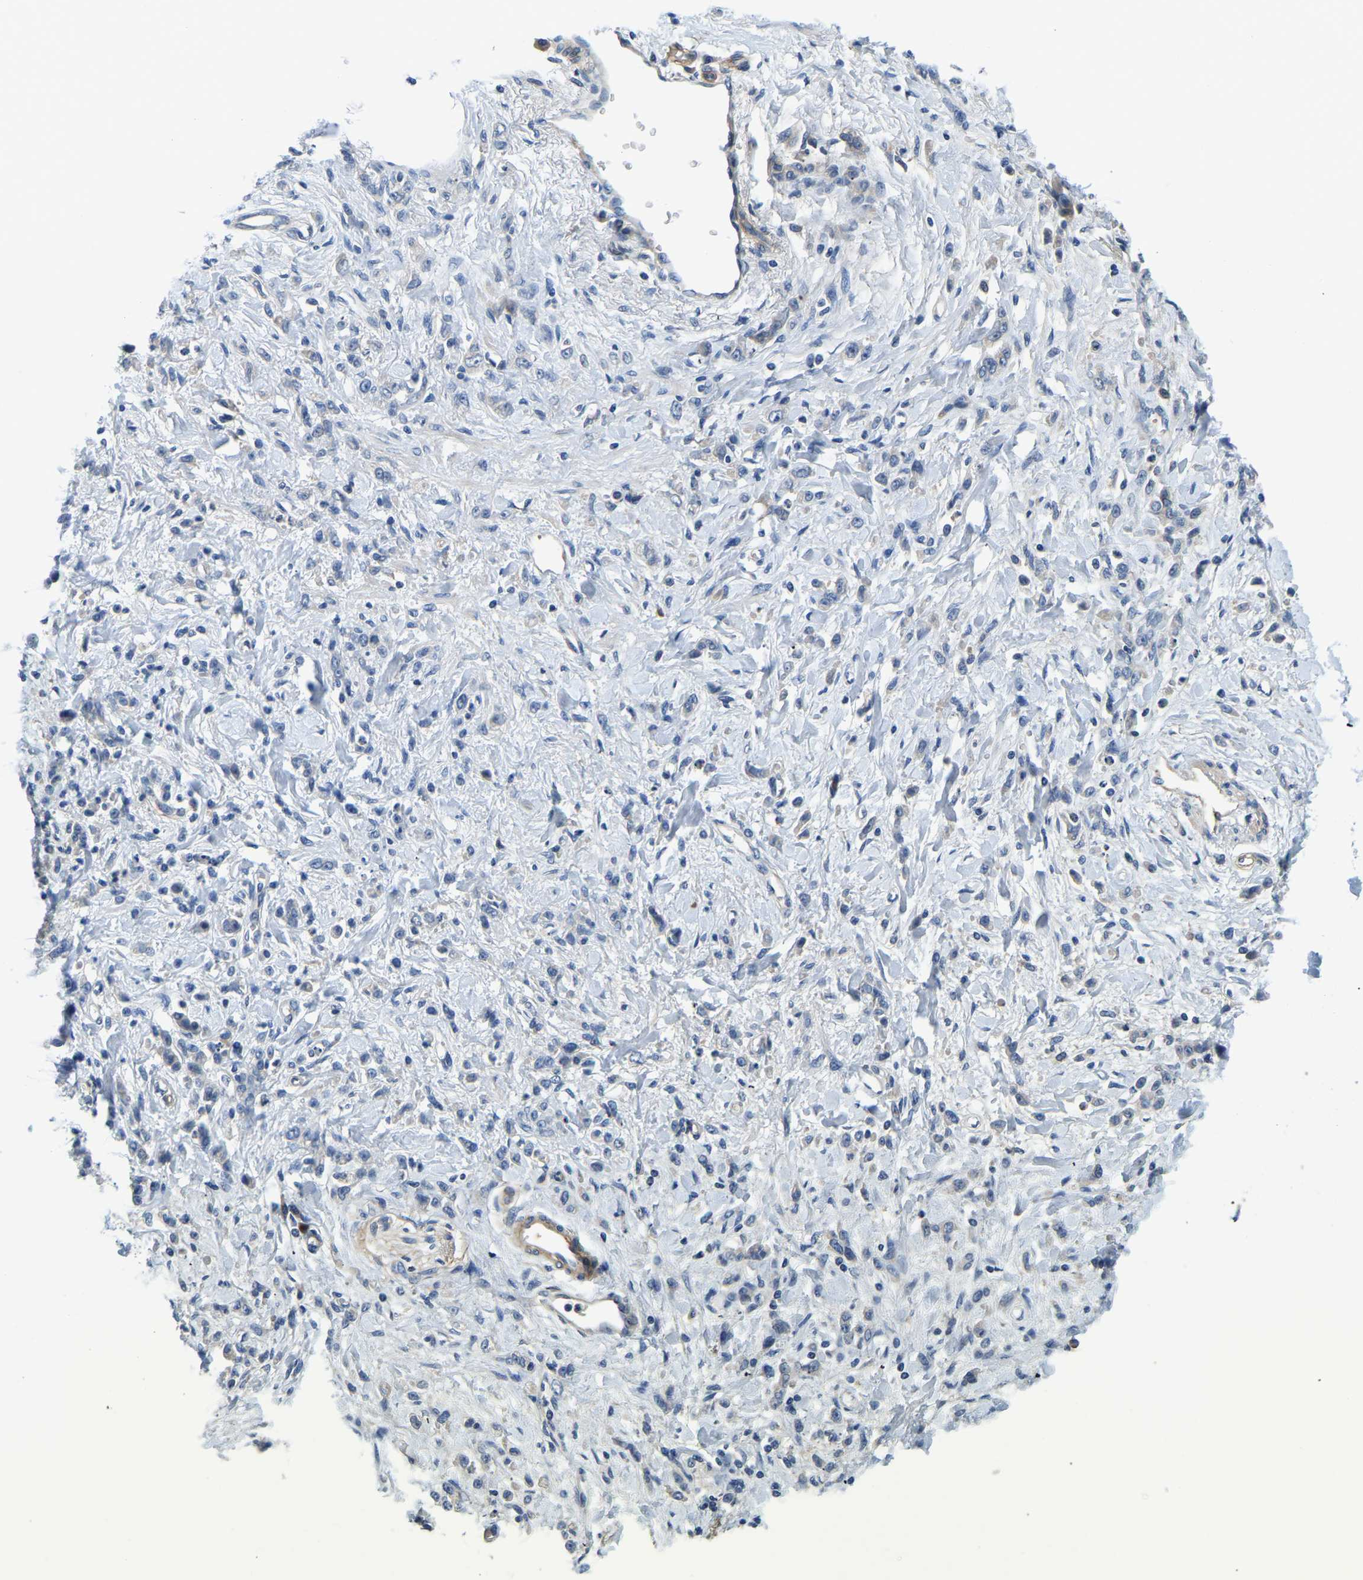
{"staining": {"intensity": "negative", "quantity": "none", "location": "none"}, "tissue": "stomach cancer", "cell_type": "Tumor cells", "image_type": "cancer", "snomed": [{"axis": "morphology", "description": "Normal tissue, NOS"}, {"axis": "morphology", "description": "Adenocarcinoma, NOS"}, {"axis": "topography", "description": "Stomach"}], "caption": "A high-resolution image shows immunohistochemistry staining of adenocarcinoma (stomach), which demonstrates no significant positivity in tumor cells. (DAB immunohistochemistry (IHC) with hematoxylin counter stain).", "gene": "LIAS", "patient": {"sex": "male", "age": 82}}